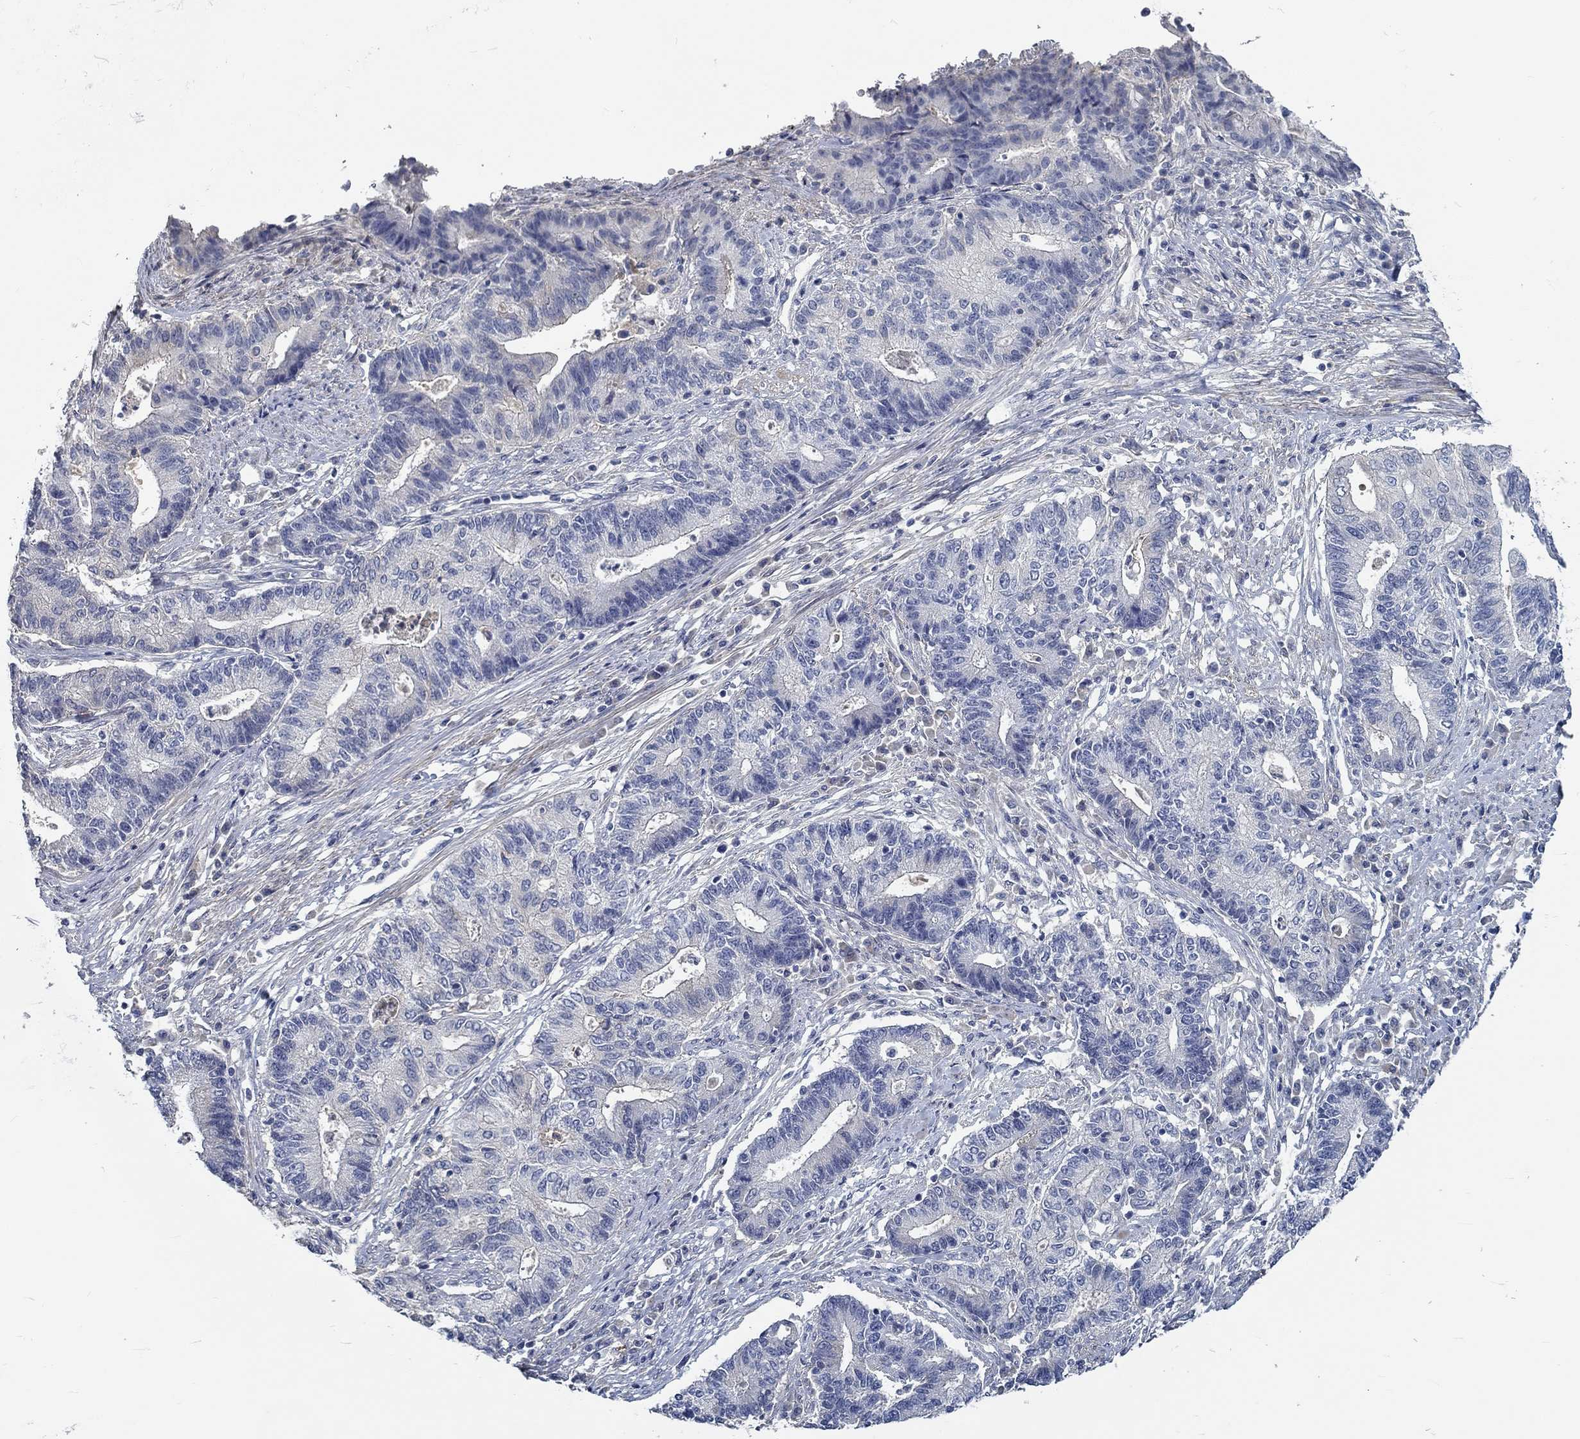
{"staining": {"intensity": "negative", "quantity": "none", "location": "none"}, "tissue": "endometrial cancer", "cell_type": "Tumor cells", "image_type": "cancer", "snomed": [{"axis": "morphology", "description": "Adenocarcinoma, NOS"}, {"axis": "topography", "description": "Uterus"}, {"axis": "topography", "description": "Endometrium"}], "caption": "DAB (3,3'-diaminobenzidine) immunohistochemical staining of endometrial cancer (adenocarcinoma) exhibits no significant expression in tumor cells.", "gene": "MYBPC1", "patient": {"sex": "female", "age": 54}}